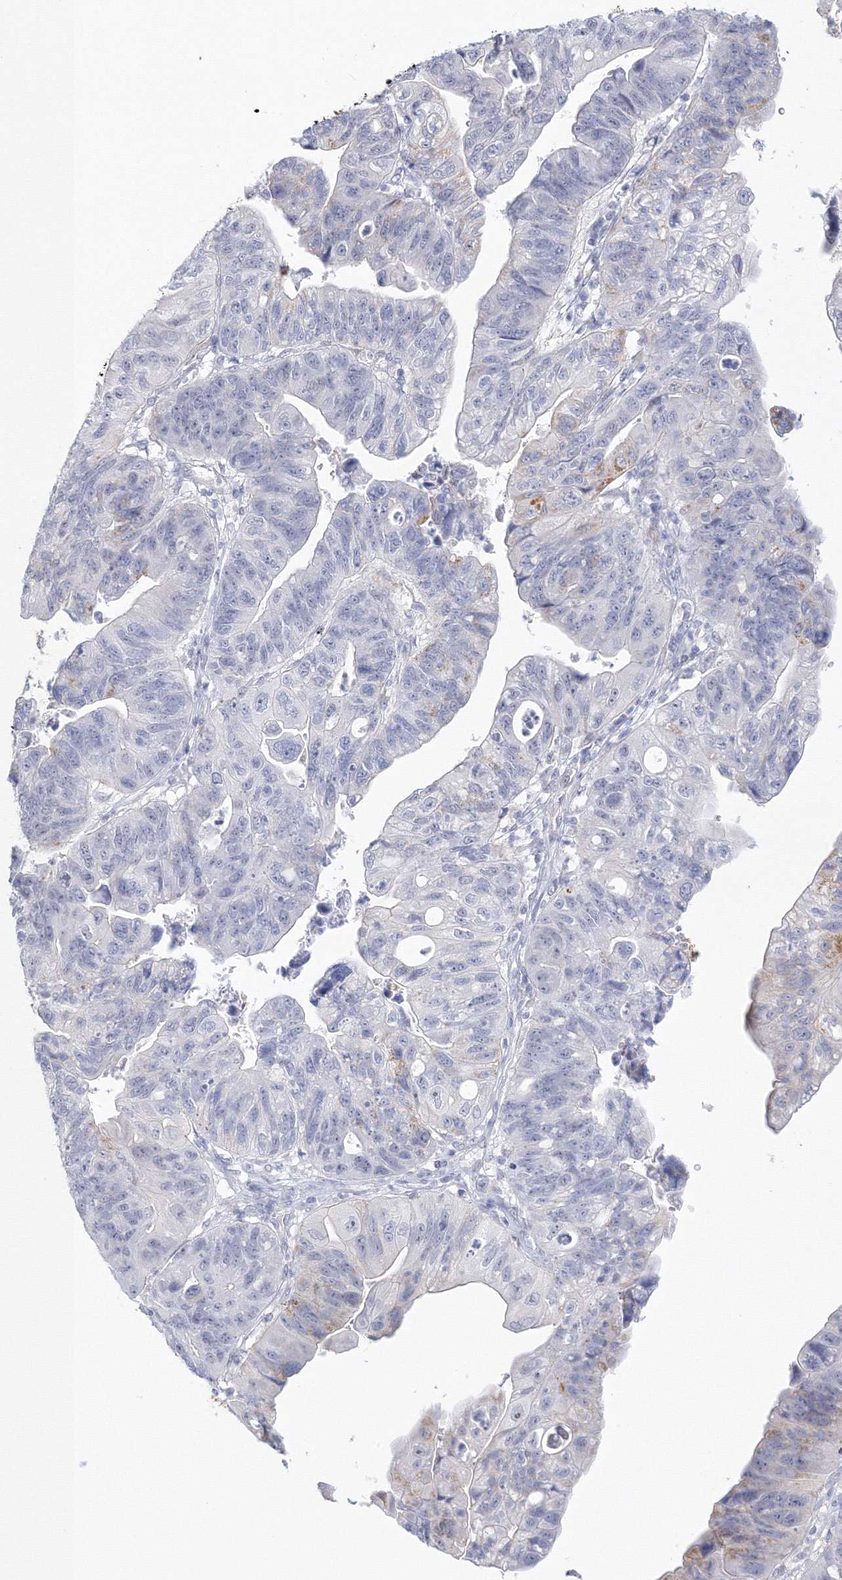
{"staining": {"intensity": "strong", "quantity": "<25%", "location": "cytoplasmic/membranous"}, "tissue": "stomach cancer", "cell_type": "Tumor cells", "image_type": "cancer", "snomed": [{"axis": "morphology", "description": "Adenocarcinoma, NOS"}, {"axis": "topography", "description": "Stomach"}], "caption": "Immunohistochemistry (IHC) staining of stomach cancer, which shows medium levels of strong cytoplasmic/membranous expression in approximately <25% of tumor cells indicating strong cytoplasmic/membranous protein staining. The staining was performed using DAB (brown) for protein detection and nuclei were counterstained in hematoxylin (blue).", "gene": "VSIG1", "patient": {"sex": "male", "age": 59}}